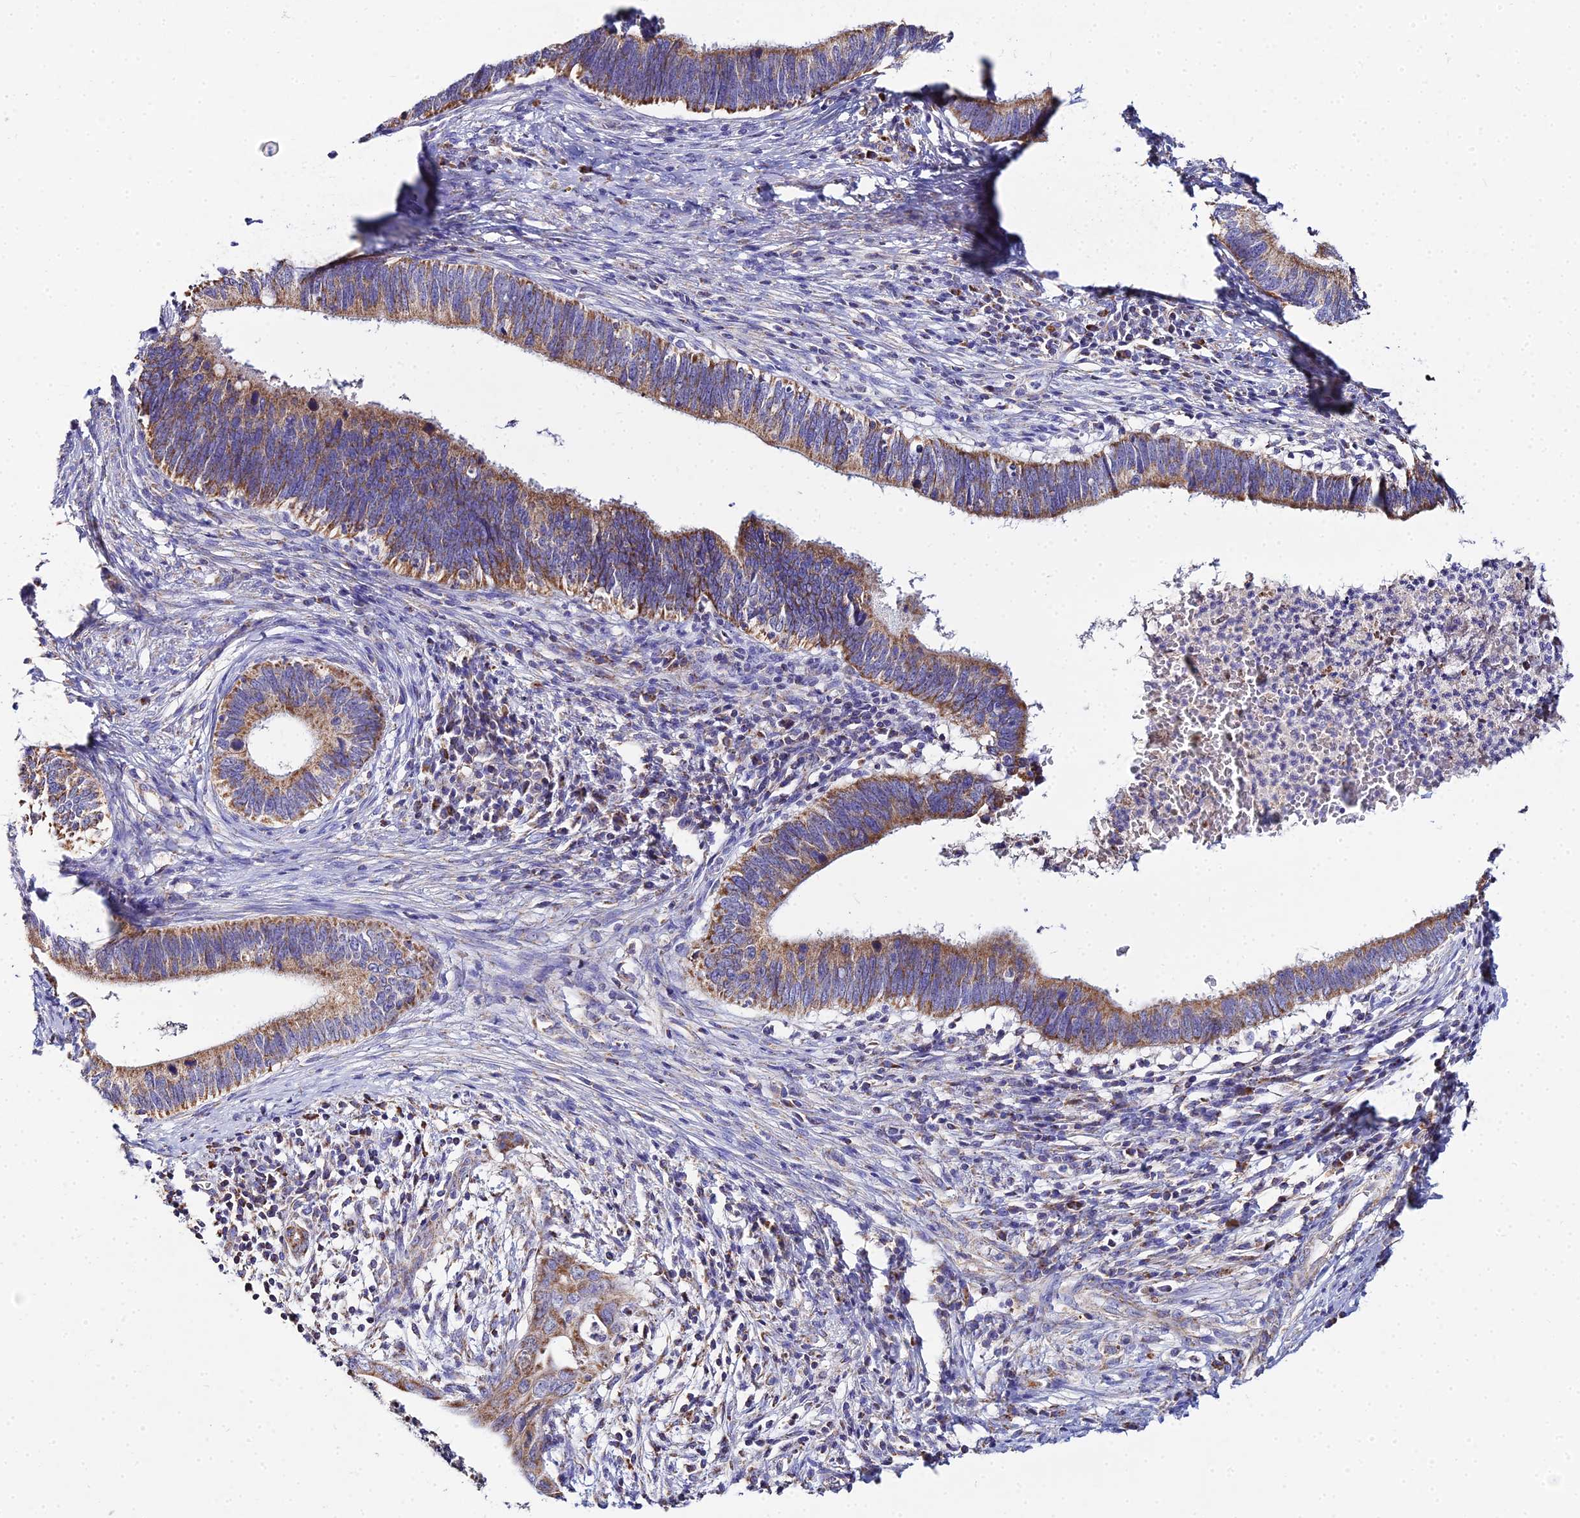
{"staining": {"intensity": "moderate", "quantity": ">75%", "location": "cytoplasmic/membranous"}, "tissue": "cervical cancer", "cell_type": "Tumor cells", "image_type": "cancer", "snomed": [{"axis": "morphology", "description": "Adenocarcinoma, NOS"}, {"axis": "topography", "description": "Cervix"}], "caption": "Cervical cancer (adenocarcinoma) stained with a brown dye demonstrates moderate cytoplasmic/membranous positive expression in about >75% of tumor cells.", "gene": "TYW5", "patient": {"sex": "female", "age": 42}}